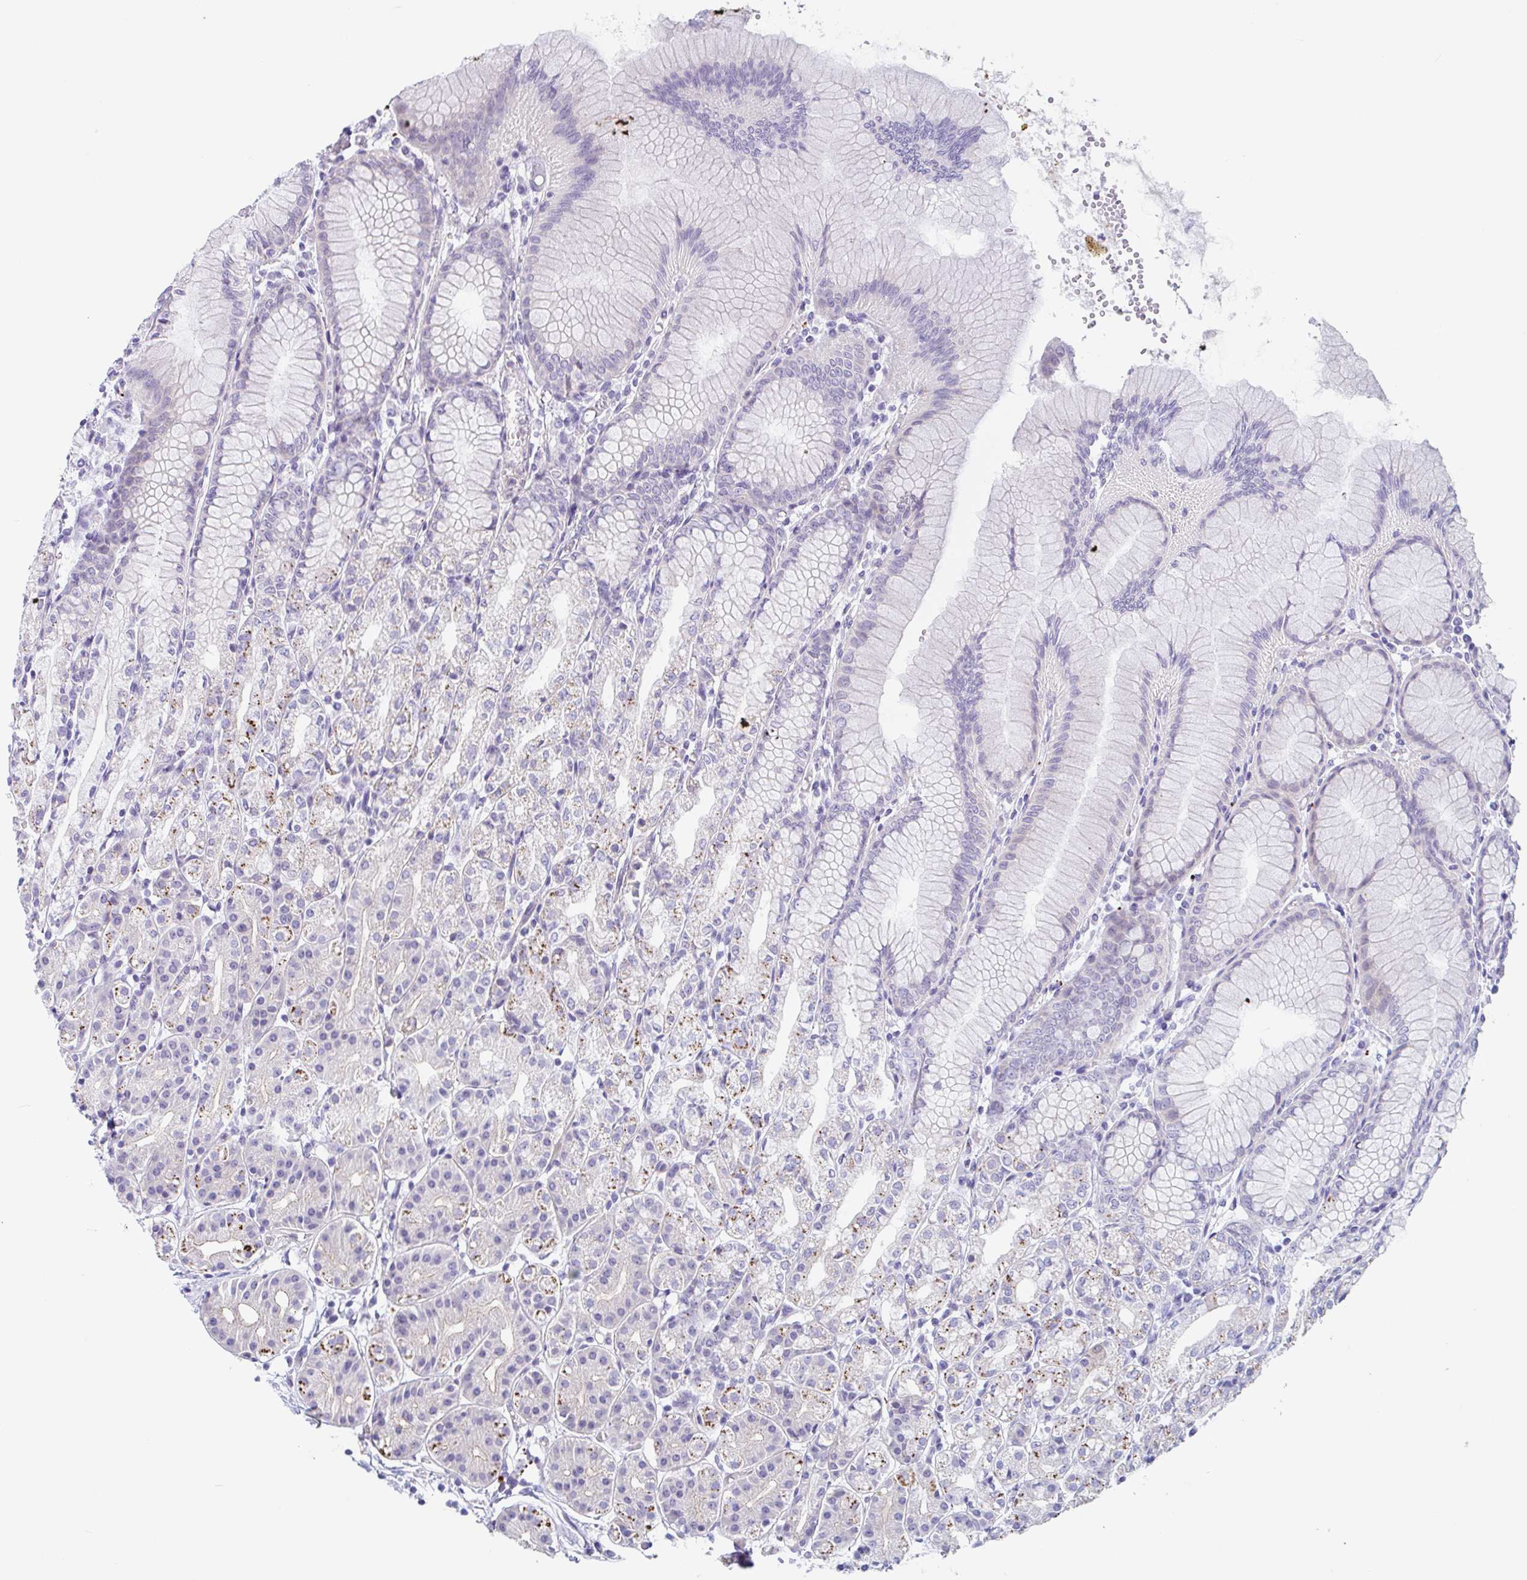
{"staining": {"intensity": "moderate", "quantity": "<25%", "location": "cytoplasmic/membranous"}, "tissue": "stomach", "cell_type": "Glandular cells", "image_type": "normal", "snomed": [{"axis": "morphology", "description": "Normal tissue, NOS"}, {"axis": "topography", "description": "Stomach"}], "caption": "High-power microscopy captured an immunohistochemistry (IHC) image of normal stomach, revealing moderate cytoplasmic/membranous positivity in about <25% of glandular cells.", "gene": "LENG9", "patient": {"sex": "female", "age": 57}}